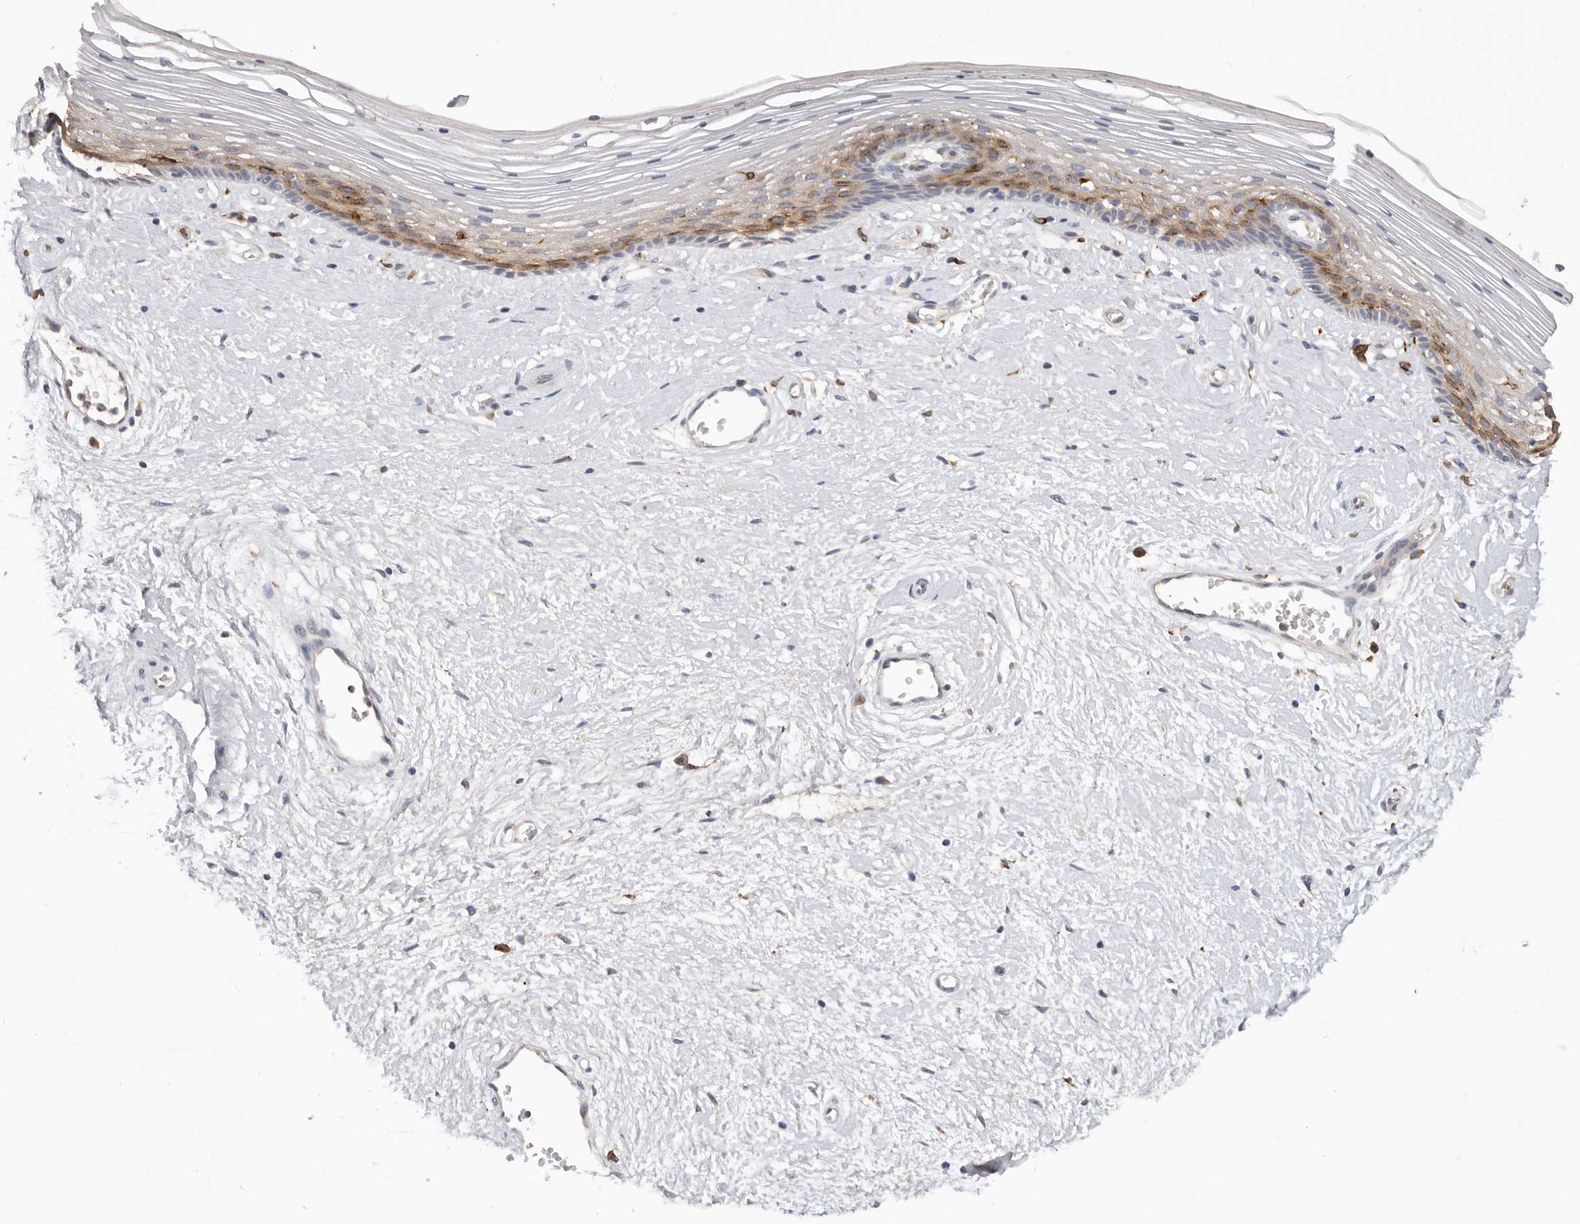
{"staining": {"intensity": "moderate", "quantity": "25%-75%", "location": "cytoplasmic/membranous"}, "tissue": "vagina", "cell_type": "Squamous epithelial cells", "image_type": "normal", "snomed": [{"axis": "morphology", "description": "Normal tissue, NOS"}, {"axis": "topography", "description": "Vagina"}], "caption": "Squamous epithelial cells exhibit moderate cytoplasmic/membranous staining in about 25%-75% of cells in normal vagina.", "gene": "TFRC", "patient": {"sex": "female", "age": 46}}